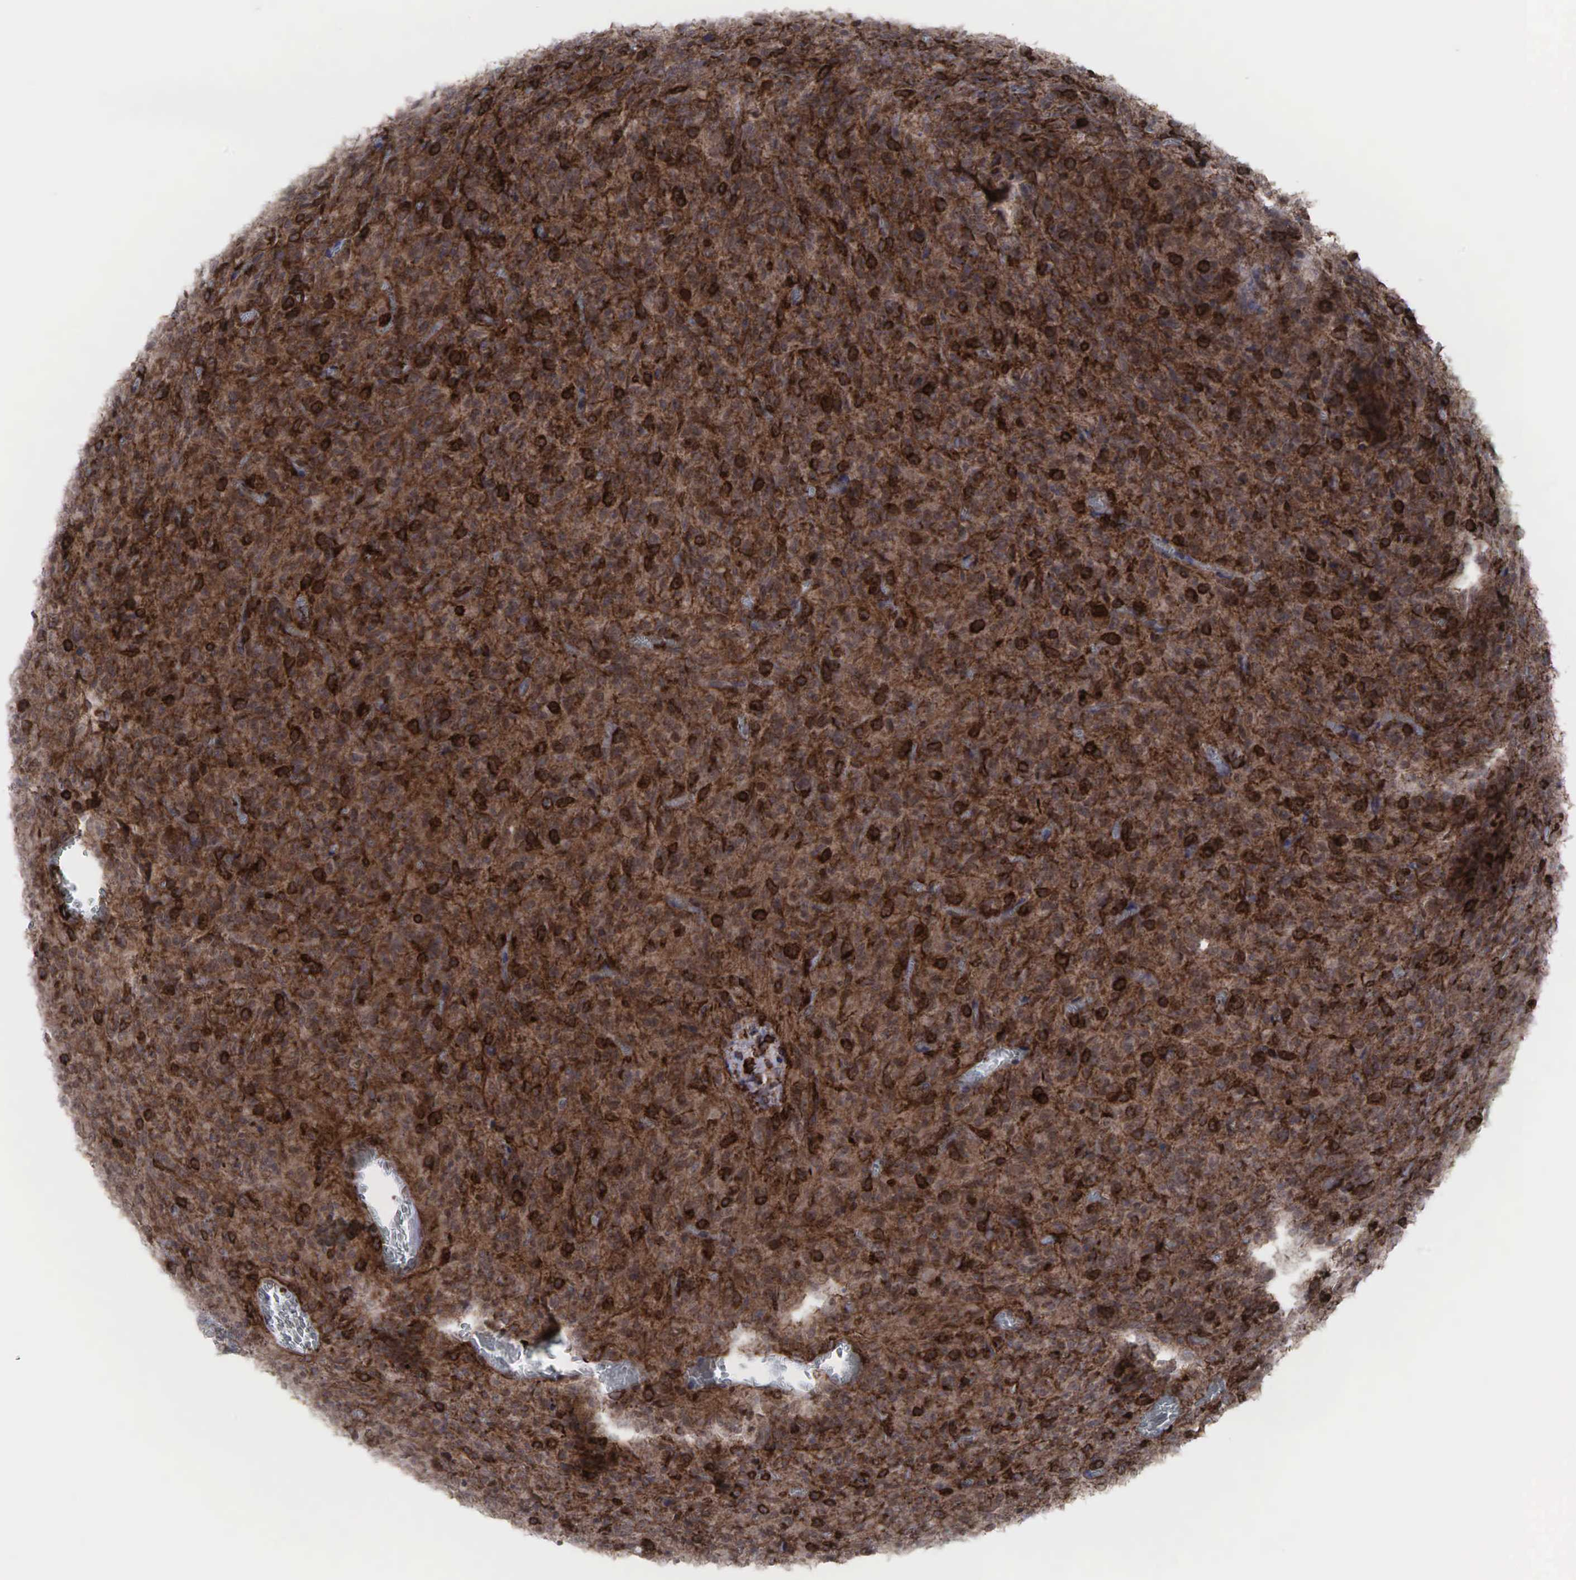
{"staining": {"intensity": "moderate", "quantity": ">75%", "location": "cytoplasmic/membranous,nuclear"}, "tissue": "glioma", "cell_type": "Tumor cells", "image_type": "cancer", "snomed": [{"axis": "morphology", "description": "Glioma, malignant, High grade"}, {"axis": "topography", "description": "Brain"}], "caption": "A brown stain highlights moderate cytoplasmic/membranous and nuclear positivity of a protein in human high-grade glioma (malignant) tumor cells.", "gene": "GPRASP1", "patient": {"sex": "male", "age": 56}}